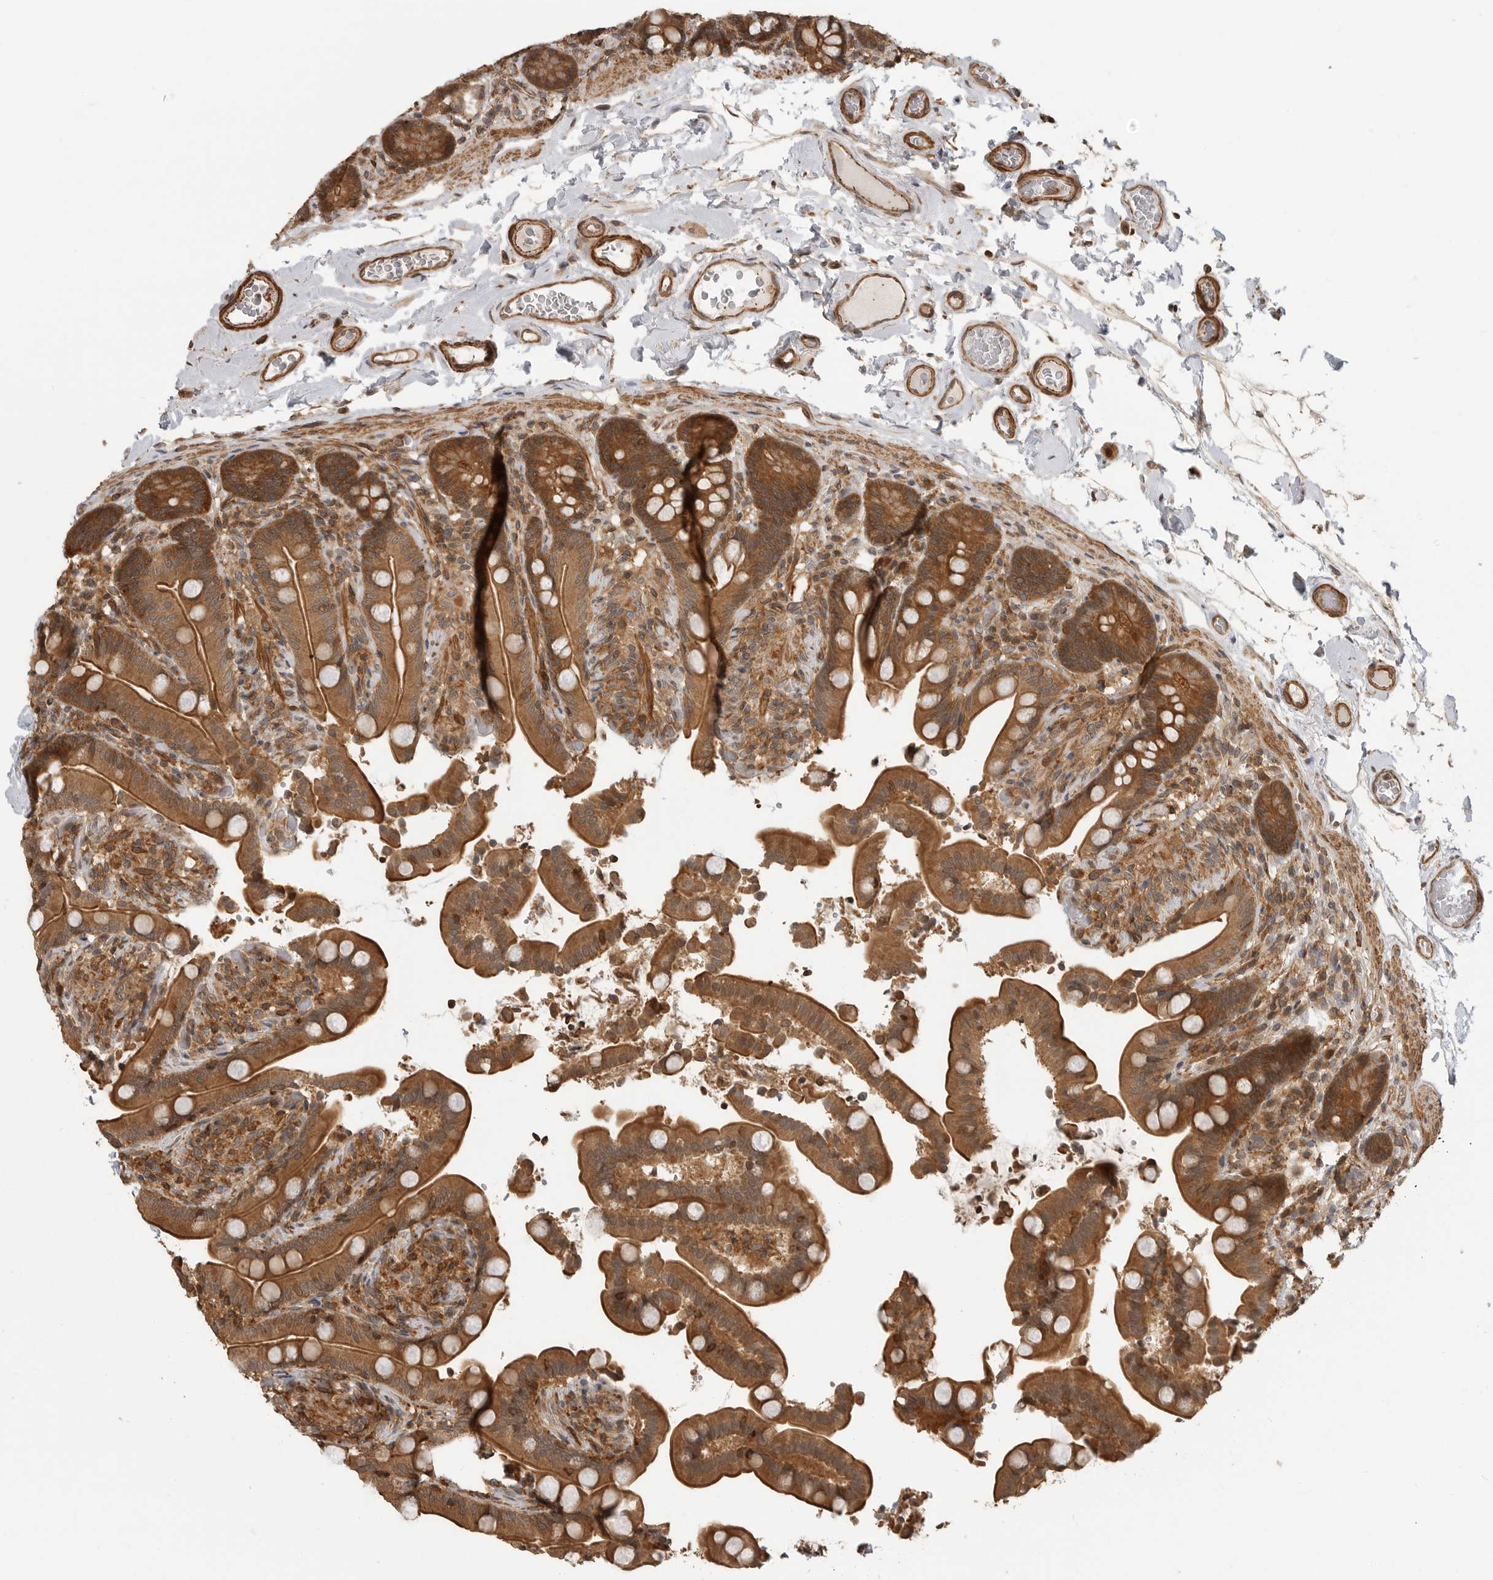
{"staining": {"intensity": "moderate", "quantity": ">75%", "location": "cytoplasmic/membranous"}, "tissue": "colon", "cell_type": "Endothelial cells", "image_type": "normal", "snomed": [{"axis": "morphology", "description": "Normal tissue, NOS"}, {"axis": "topography", "description": "Smooth muscle"}, {"axis": "topography", "description": "Colon"}], "caption": "Protein staining exhibits moderate cytoplasmic/membranous positivity in about >75% of endothelial cells in normal colon.", "gene": "ERN1", "patient": {"sex": "male", "age": 73}}